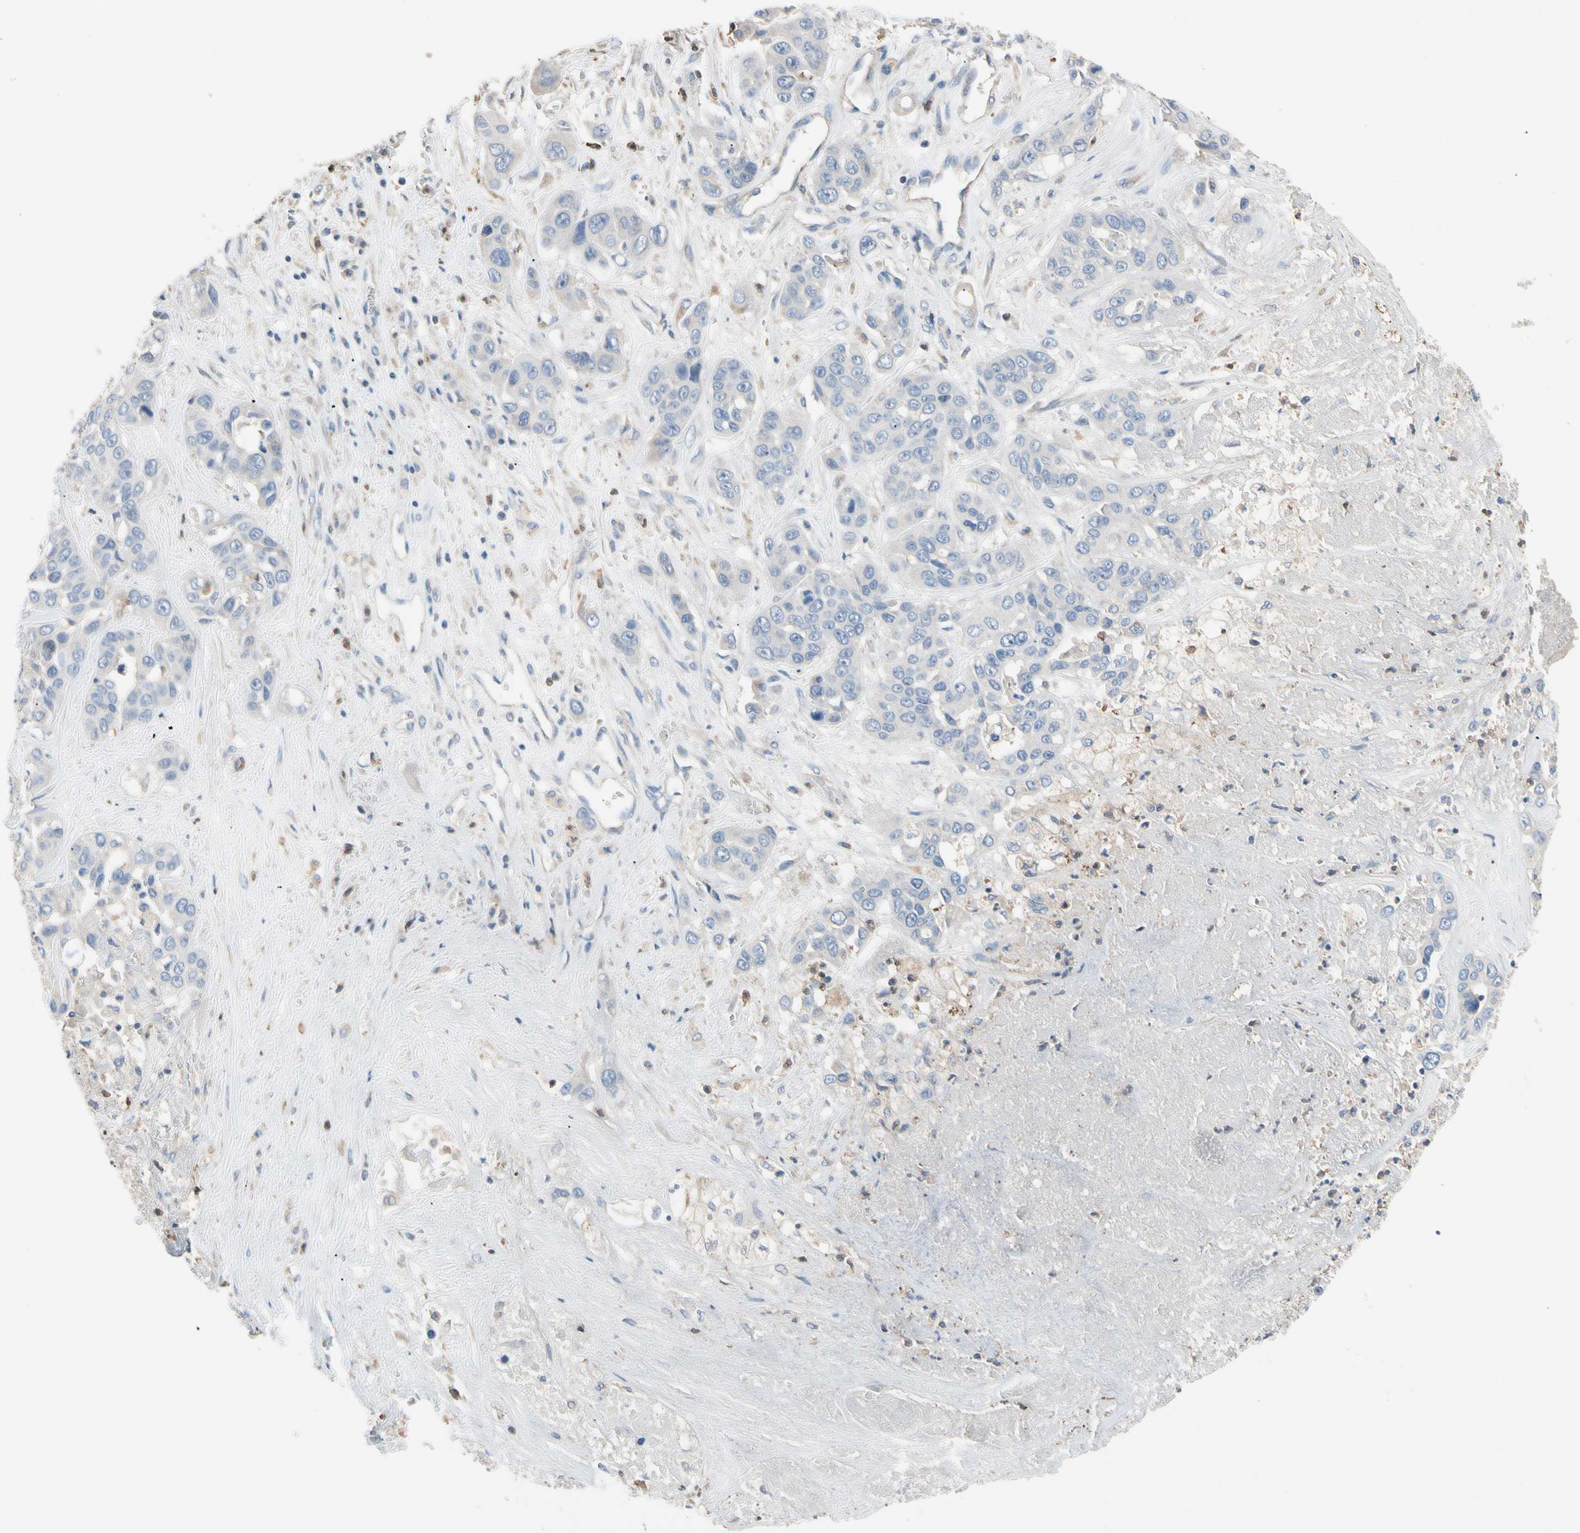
{"staining": {"intensity": "negative", "quantity": "none", "location": "none"}, "tissue": "liver cancer", "cell_type": "Tumor cells", "image_type": "cancer", "snomed": [{"axis": "morphology", "description": "Cholangiocarcinoma"}, {"axis": "topography", "description": "Liver"}], "caption": "This is a image of immunohistochemistry (IHC) staining of liver cancer (cholangiocarcinoma), which shows no expression in tumor cells.", "gene": "BBOX1", "patient": {"sex": "female", "age": 52}}